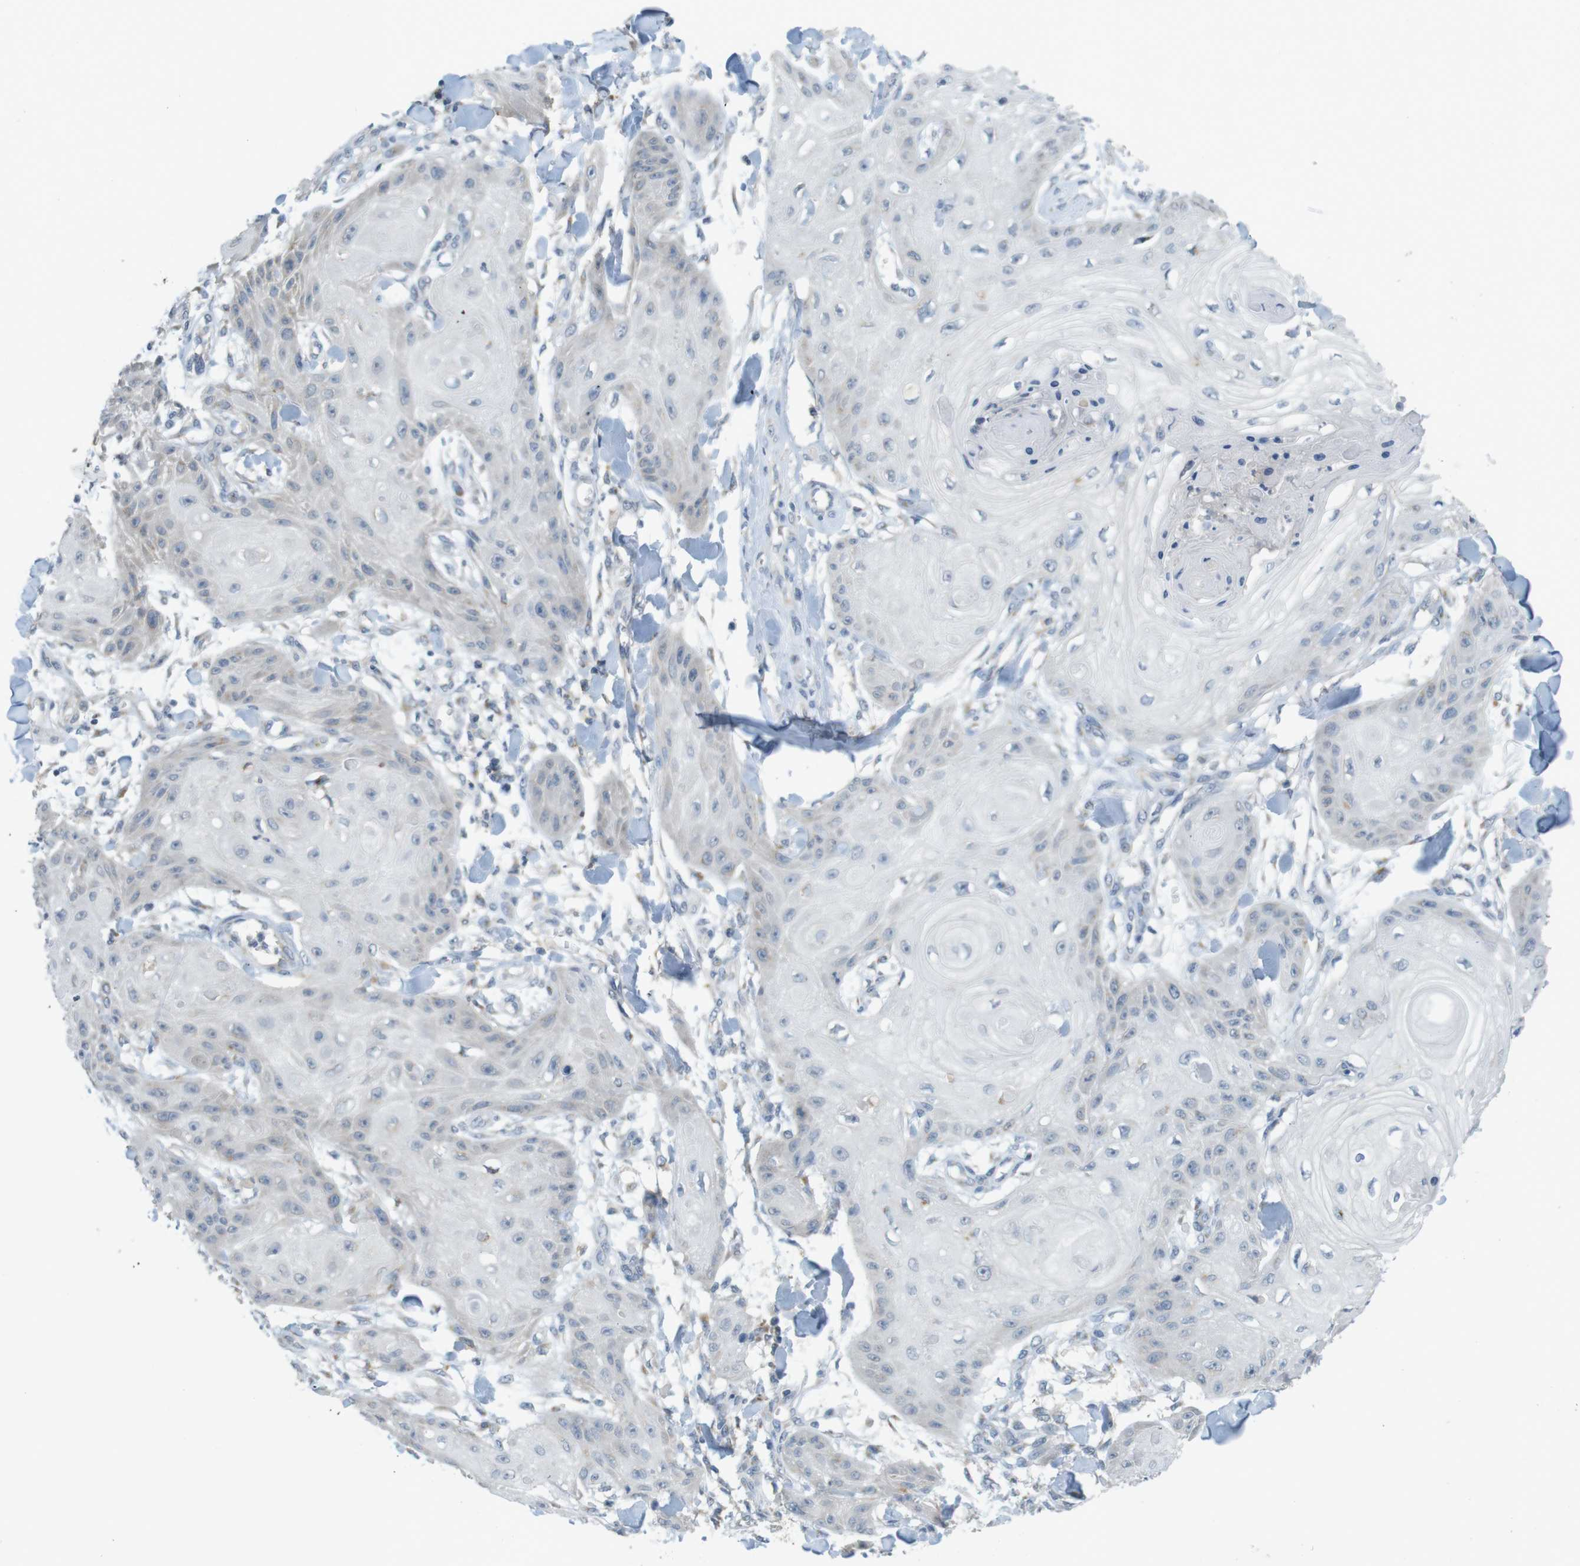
{"staining": {"intensity": "negative", "quantity": "none", "location": "none"}, "tissue": "skin cancer", "cell_type": "Tumor cells", "image_type": "cancer", "snomed": [{"axis": "morphology", "description": "Squamous cell carcinoma, NOS"}, {"axis": "topography", "description": "Skin"}], "caption": "Tumor cells are negative for protein expression in human squamous cell carcinoma (skin).", "gene": "YIPF3", "patient": {"sex": "male", "age": 74}}